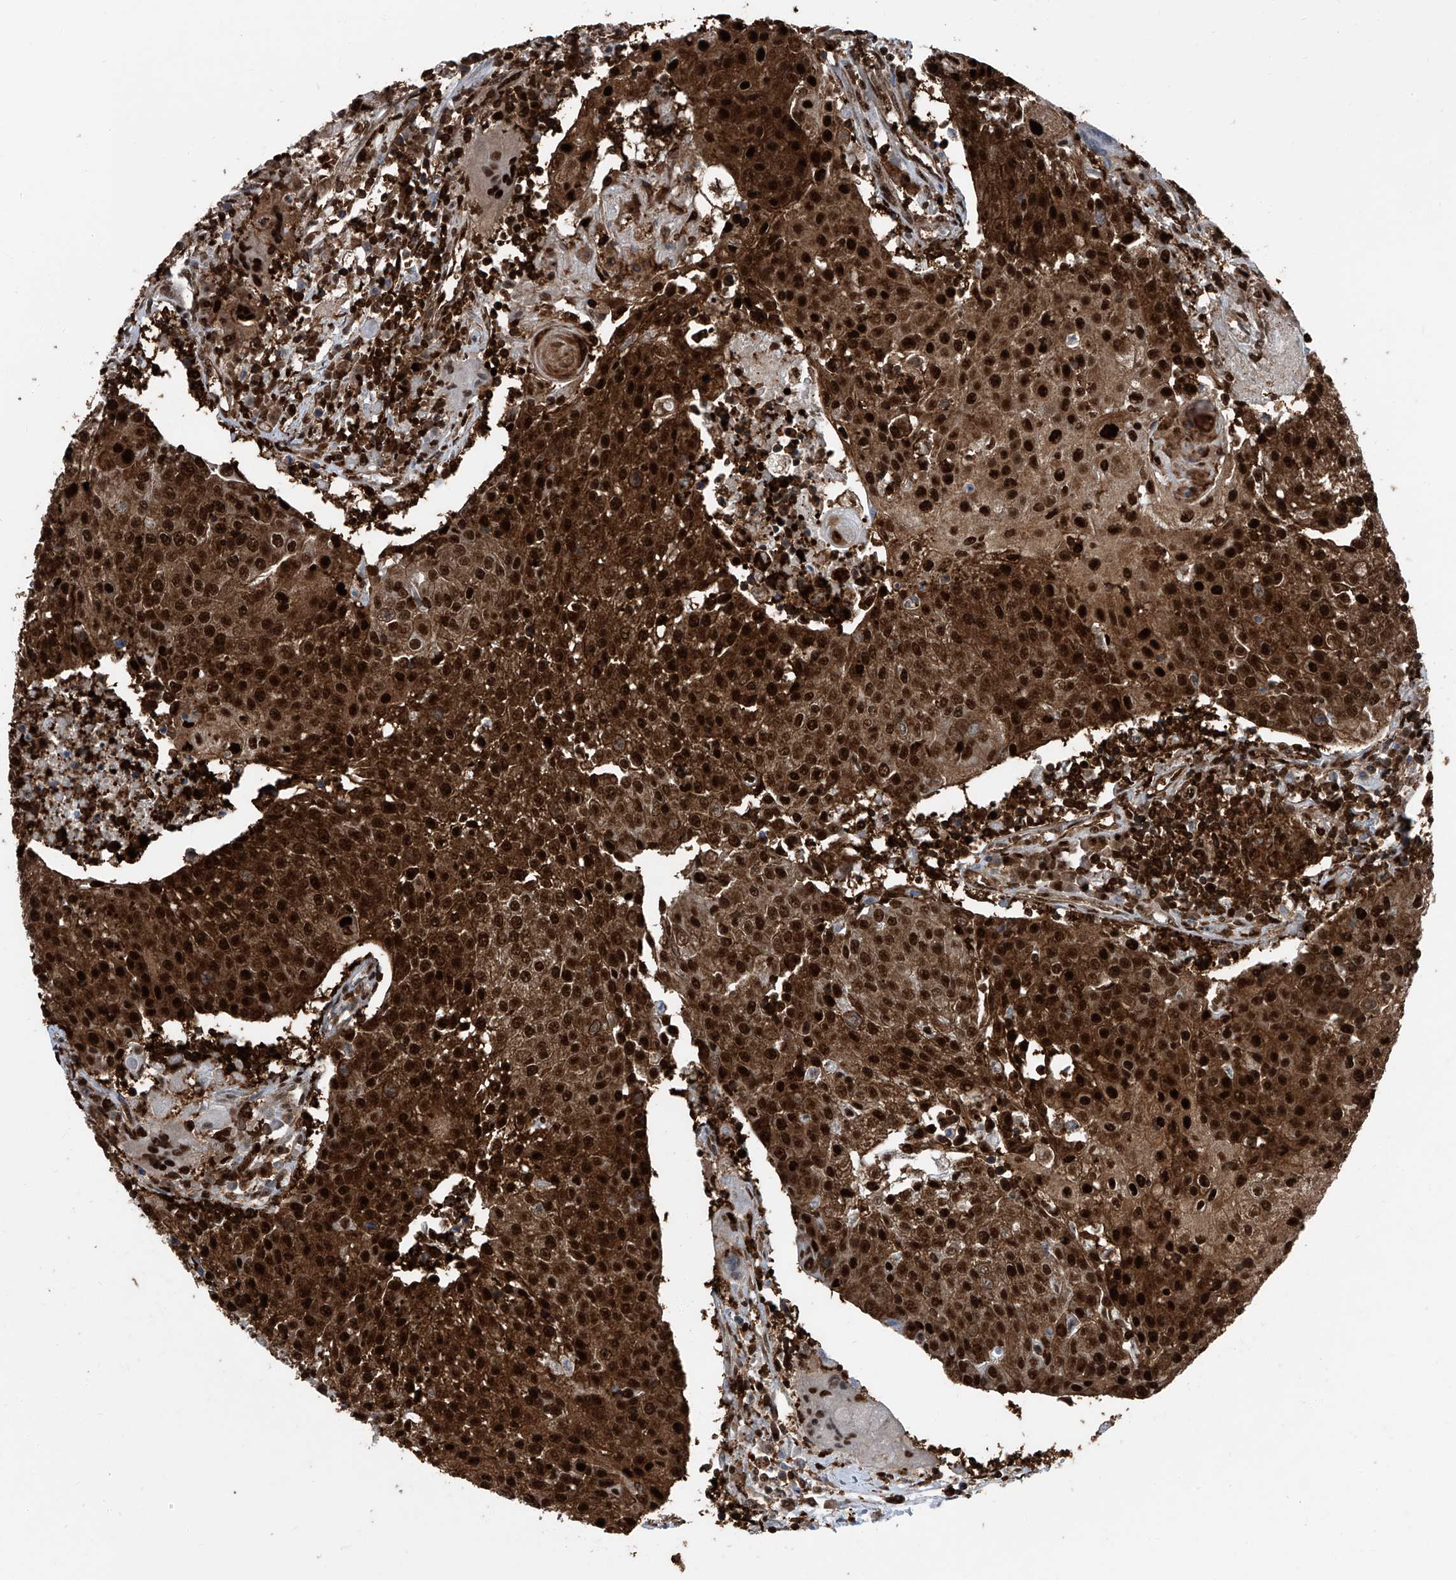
{"staining": {"intensity": "strong", "quantity": ">75%", "location": "cytoplasmic/membranous,nuclear"}, "tissue": "urothelial cancer", "cell_type": "Tumor cells", "image_type": "cancer", "snomed": [{"axis": "morphology", "description": "Urothelial carcinoma, High grade"}, {"axis": "topography", "description": "Urinary bladder"}], "caption": "This is an image of IHC staining of urothelial carcinoma (high-grade), which shows strong expression in the cytoplasmic/membranous and nuclear of tumor cells.", "gene": "PSMB10", "patient": {"sex": "female", "age": 85}}